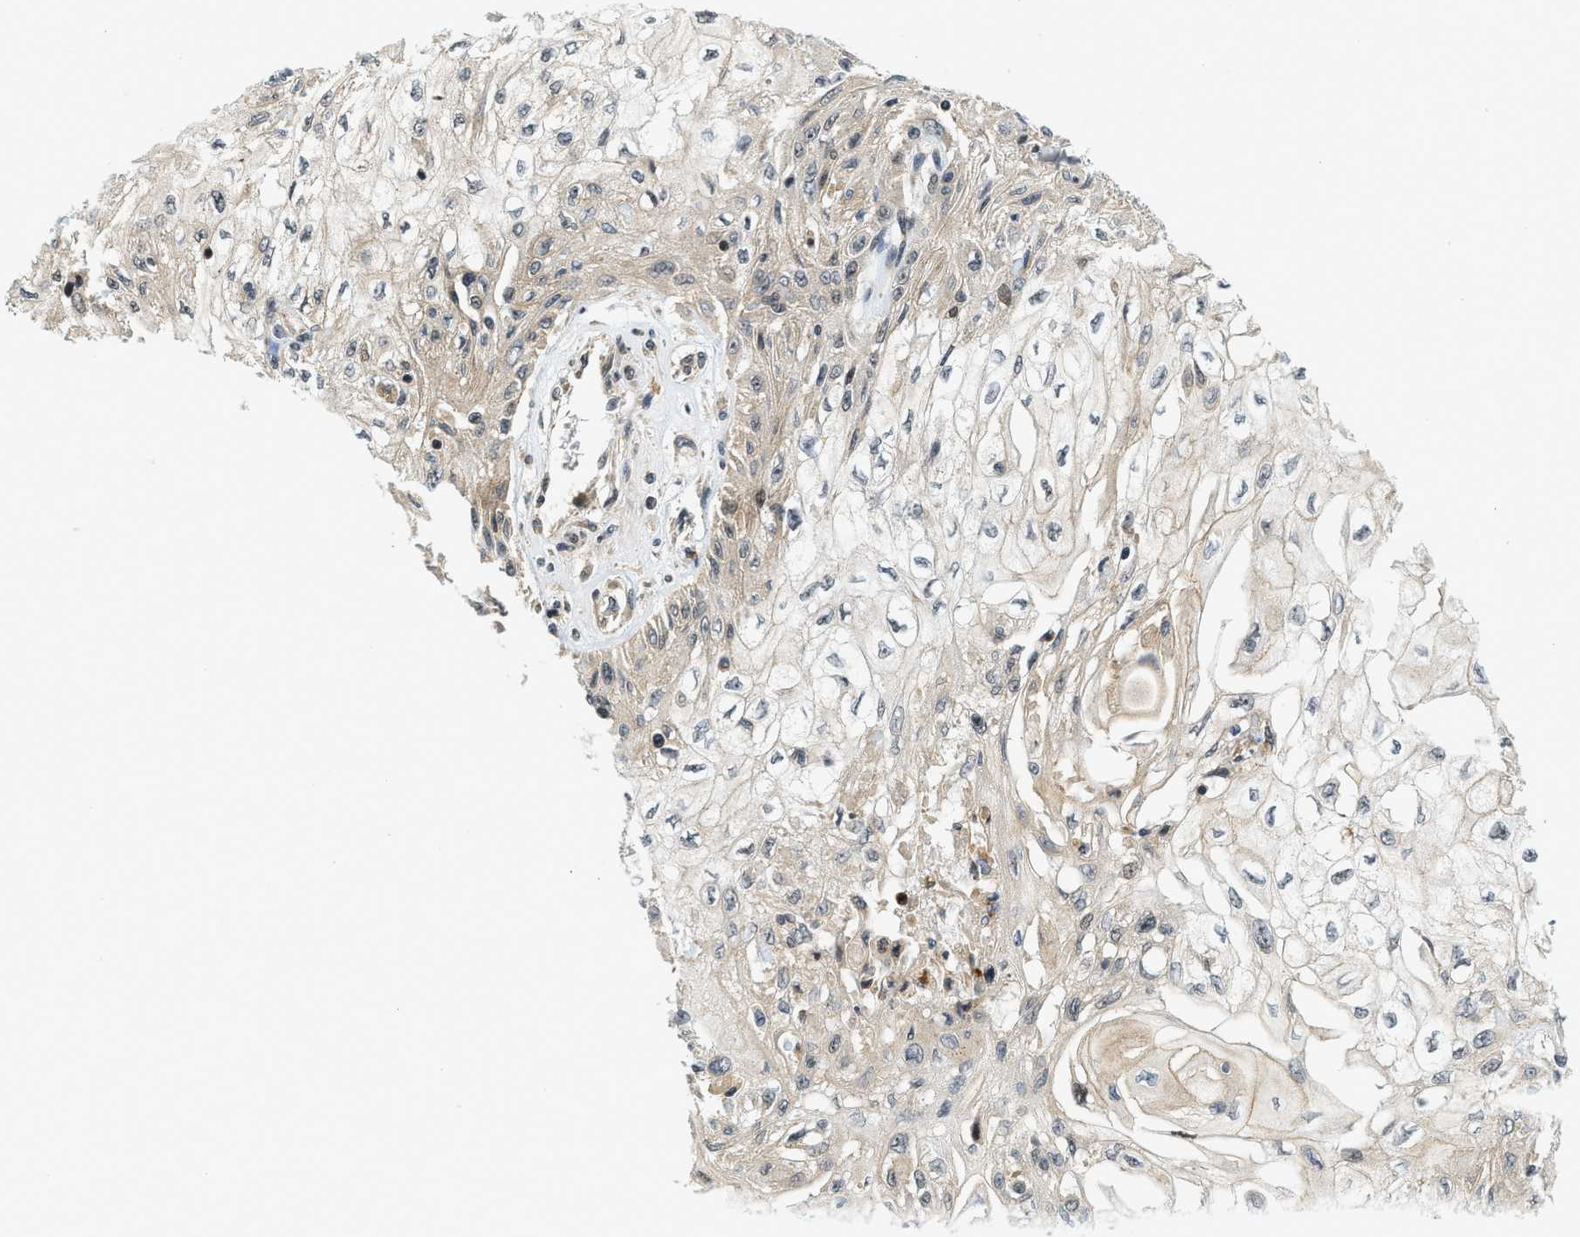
{"staining": {"intensity": "weak", "quantity": "<25%", "location": "cytoplasmic/membranous"}, "tissue": "skin cancer", "cell_type": "Tumor cells", "image_type": "cancer", "snomed": [{"axis": "morphology", "description": "Squamous cell carcinoma, NOS"}, {"axis": "topography", "description": "Skin"}], "caption": "IHC of human squamous cell carcinoma (skin) shows no positivity in tumor cells. The staining was performed using DAB (3,3'-diaminobenzidine) to visualize the protein expression in brown, while the nuclei were stained in blue with hematoxylin (Magnification: 20x).", "gene": "KMT2A", "patient": {"sex": "male", "age": 75}}